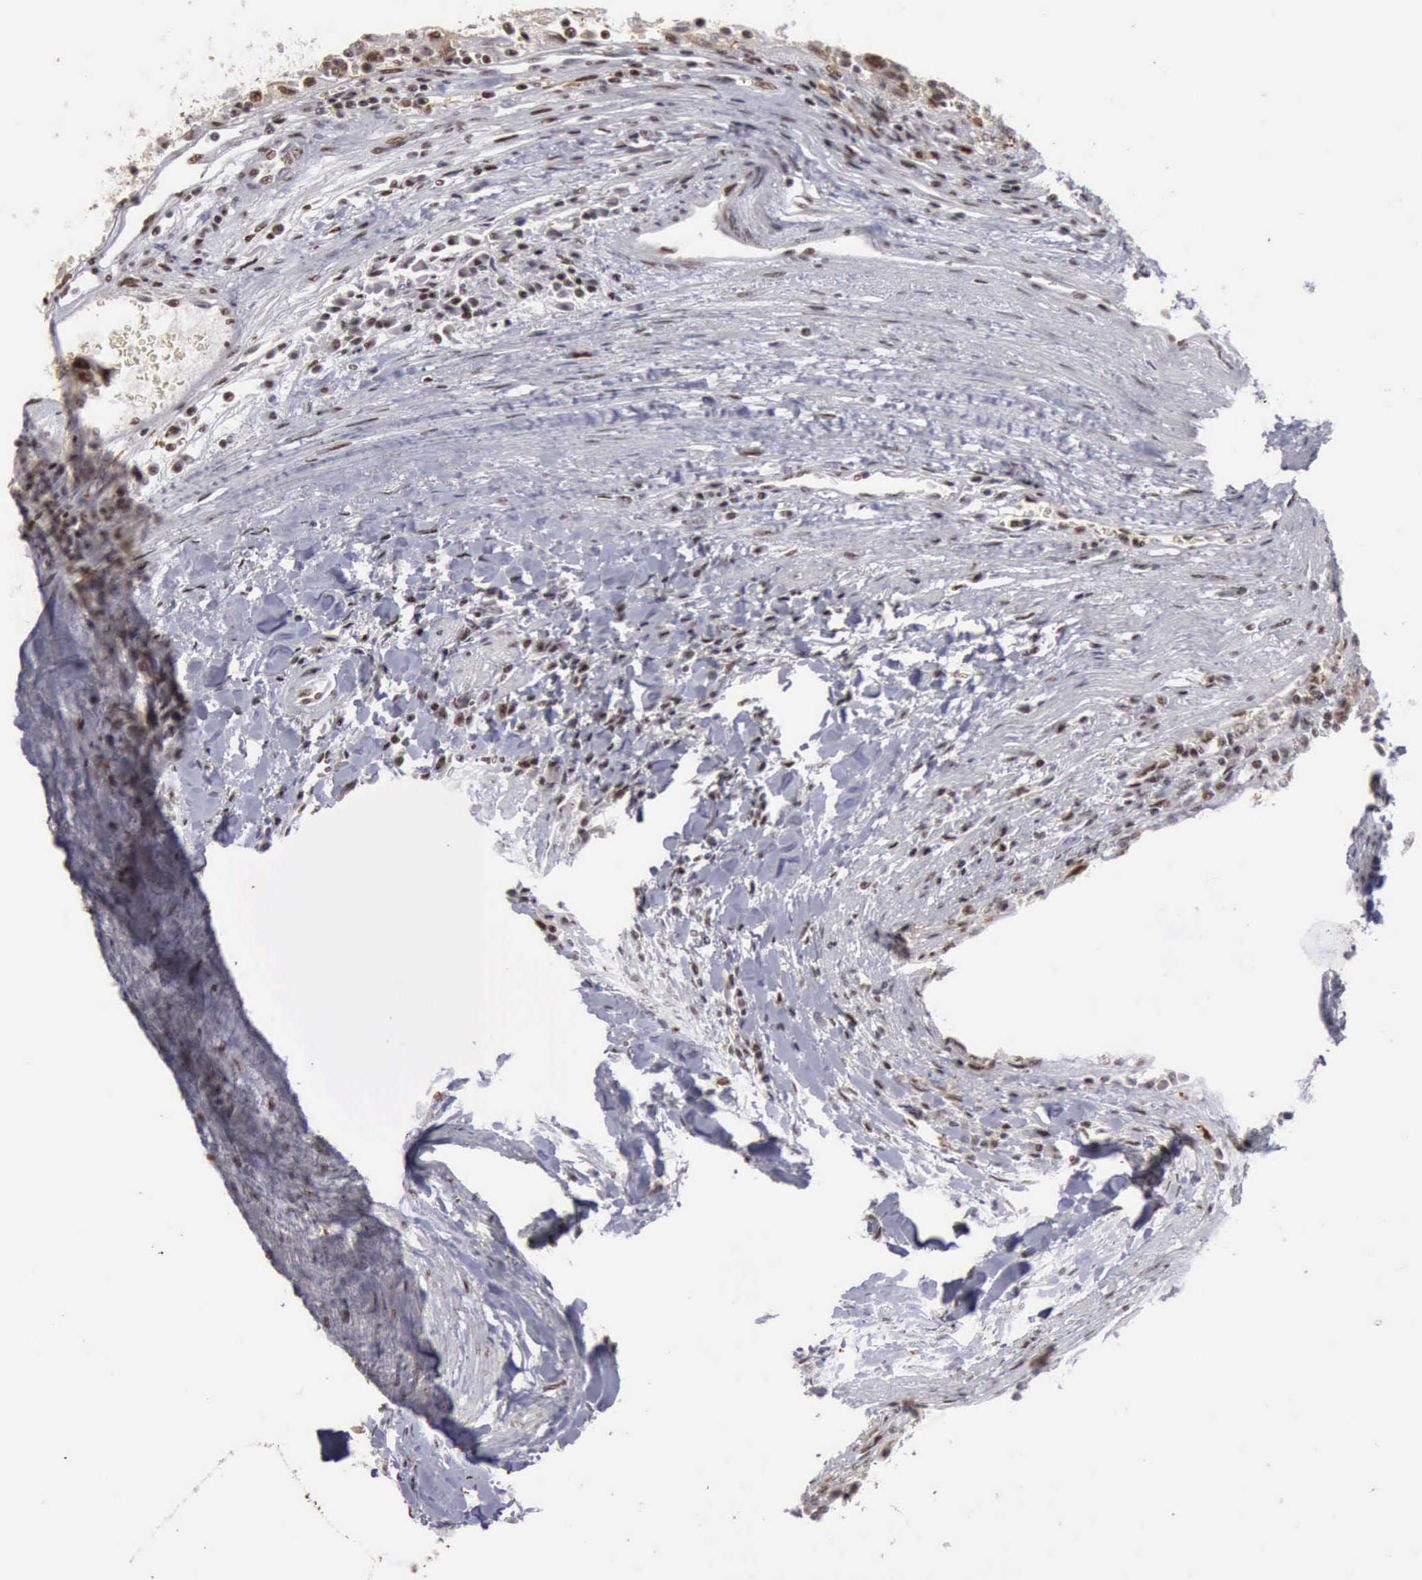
{"staining": {"intensity": "strong", "quantity": ">75%", "location": "nuclear"}, "tissue": "renal cancer", "cell_type": "Tumor cells", "image_type": "cancer", "snomed": [{"axis": "morphology", "description": "Normal tissue, NOS"}, {"axis": "morphology", "description": "Adenocarcinoma, NOS"}, {"axis": "topography", "description": "Kidney"}], "caption": "Protein expression analysis of human renal cancer (adenocarcinoma) reveals strong nuclear expression in approximately >75% of tumor cells. (brown staining indicates protein expression, while blue staining denotes nuclei).", "gene": "KIAA0586", "patient": {"sex": "male", "age": 71}}